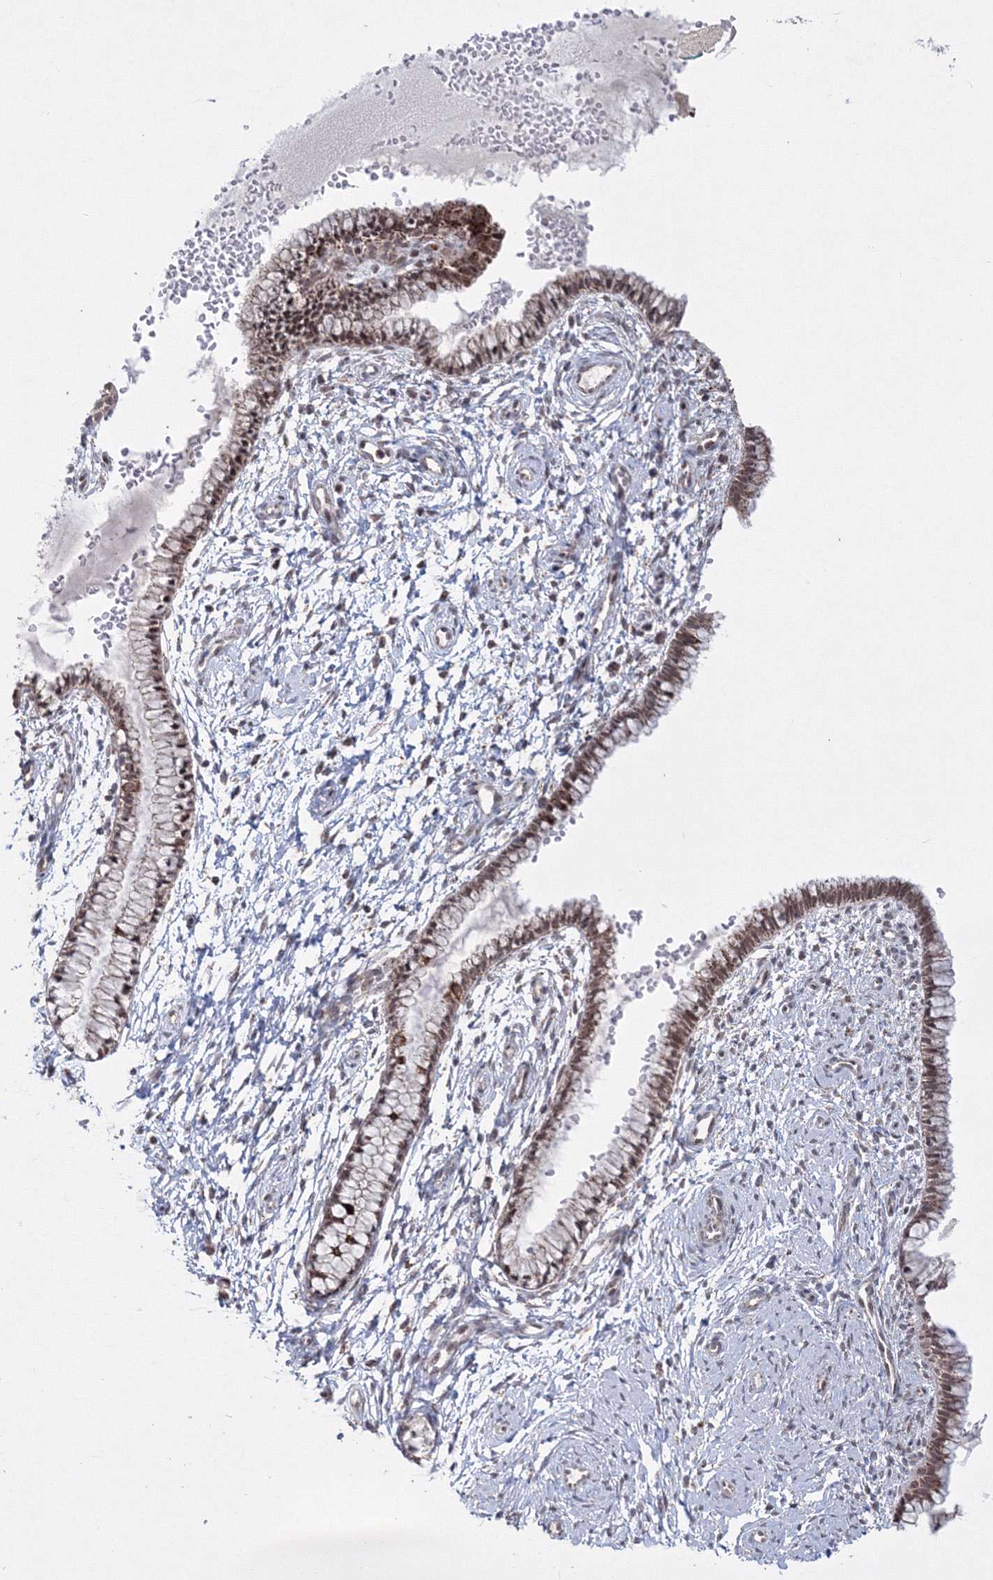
{"staining": {"intensity": "moderate", "quantity": "25%-75%", "location": "cytoplasmic/membranous,nuclear"}, "tissue": "cervix", "cell_type": "Glandular cells", "image_type": "normal", "snomed": [{"axis": "morphology", "description": "Normal tissue, NOS"}, {"axis": "topography", "description": "Cervix"}], "caption": "Protein expression analysis of benign cervix shows moderate cytoplasmic/membranous,nuclear positivity in approximately 25%-75% of glandular cells.", "gene": "GRSF1", "patient": {"sex": "female", "age": 33}}